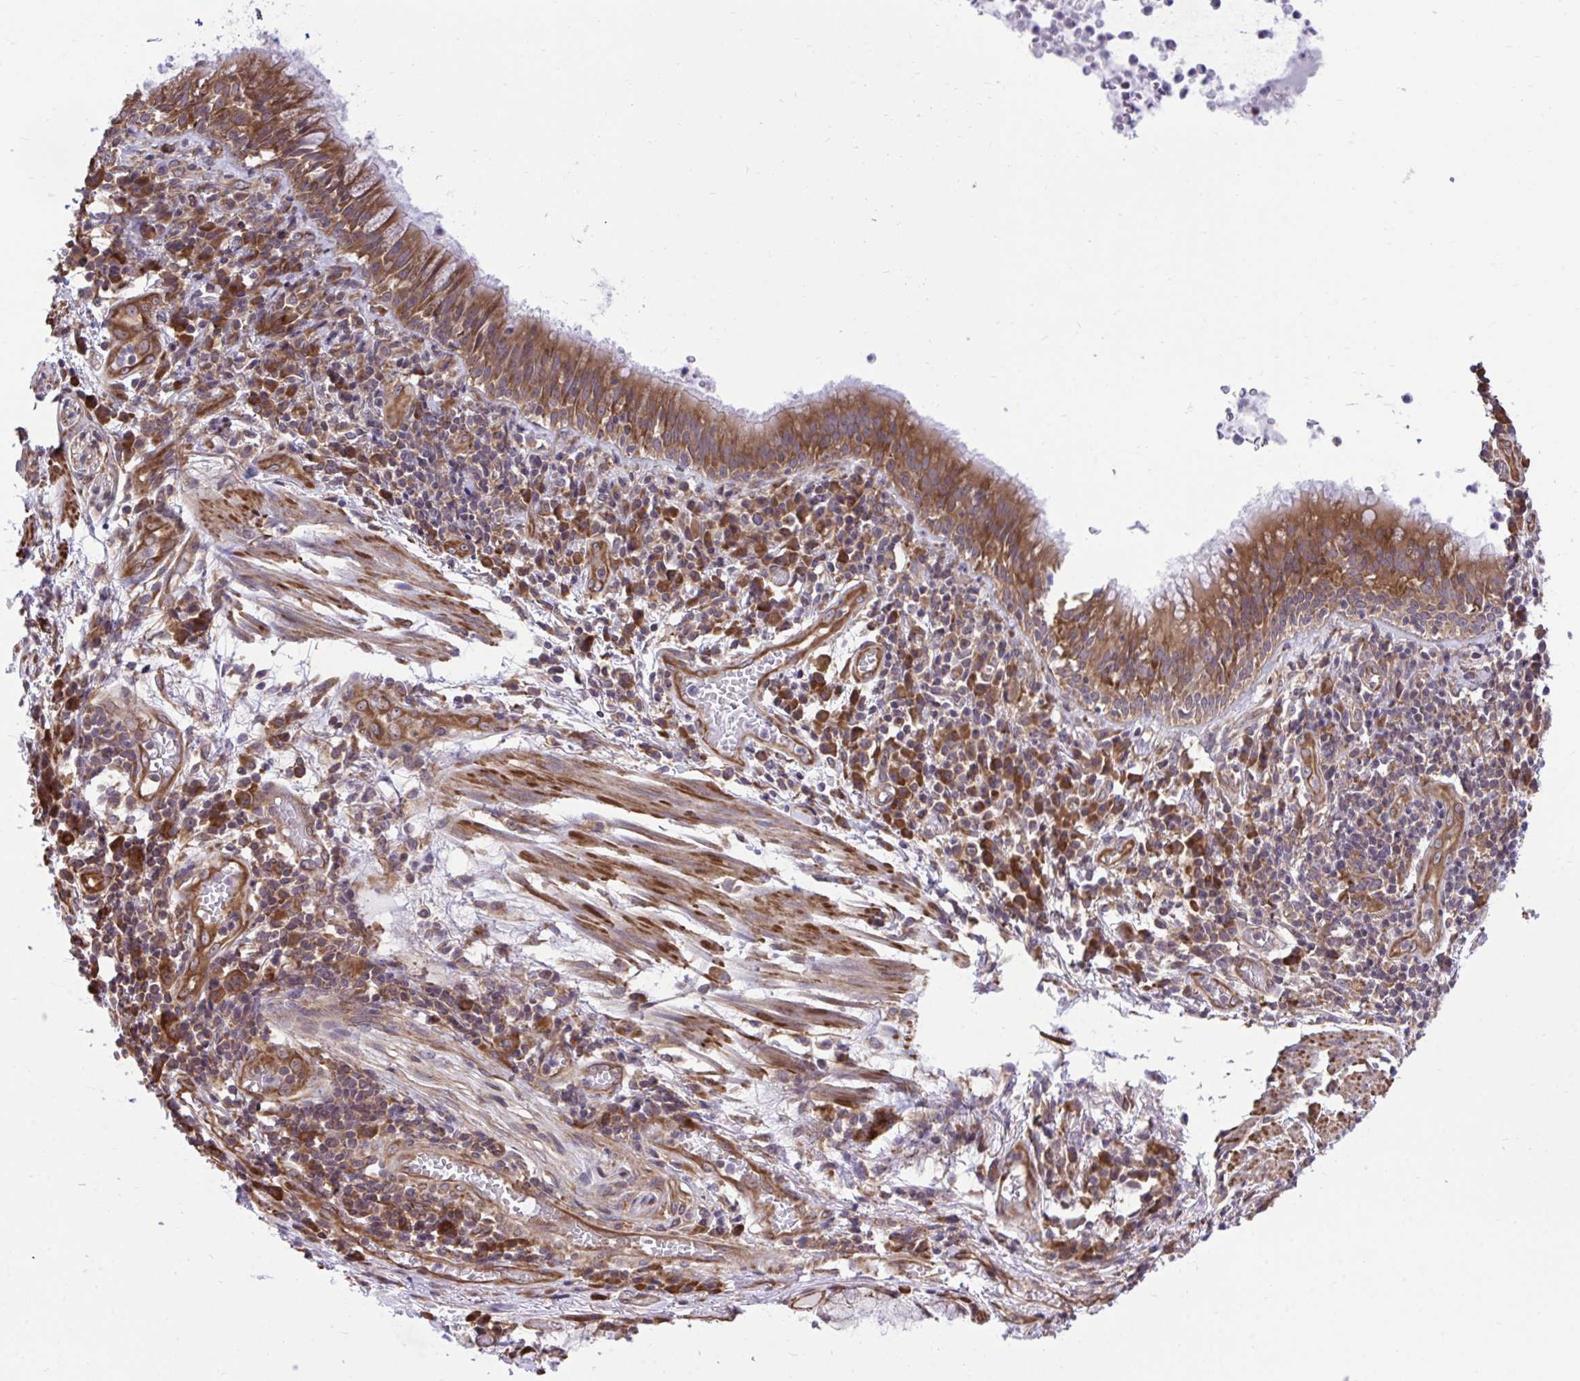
{"staining": {"intensity": "moderate", "quantity": ">75%", "location": "cytoplasmic/membranous"}, "tissue": "bronchus", "cell_type": "Respiratory epithelial cells", "image_type": "normal", "snomed": [{"axis": "morphology", "description": "Normal tissue, NOS"}, {"axis": "topography", "description": "Cartilage tissue"}, {"axis": "topography", "description": "Bronchus"}], "caption": "An image showing moderate cytoplasmic/membranous expression in approximately >75% of respiratory epithelial cells in benign bronchus, as visualized by brown immunohistochemical staining.", "gene": "RPS15", "patient": {"sex": "male", "age": 56}}